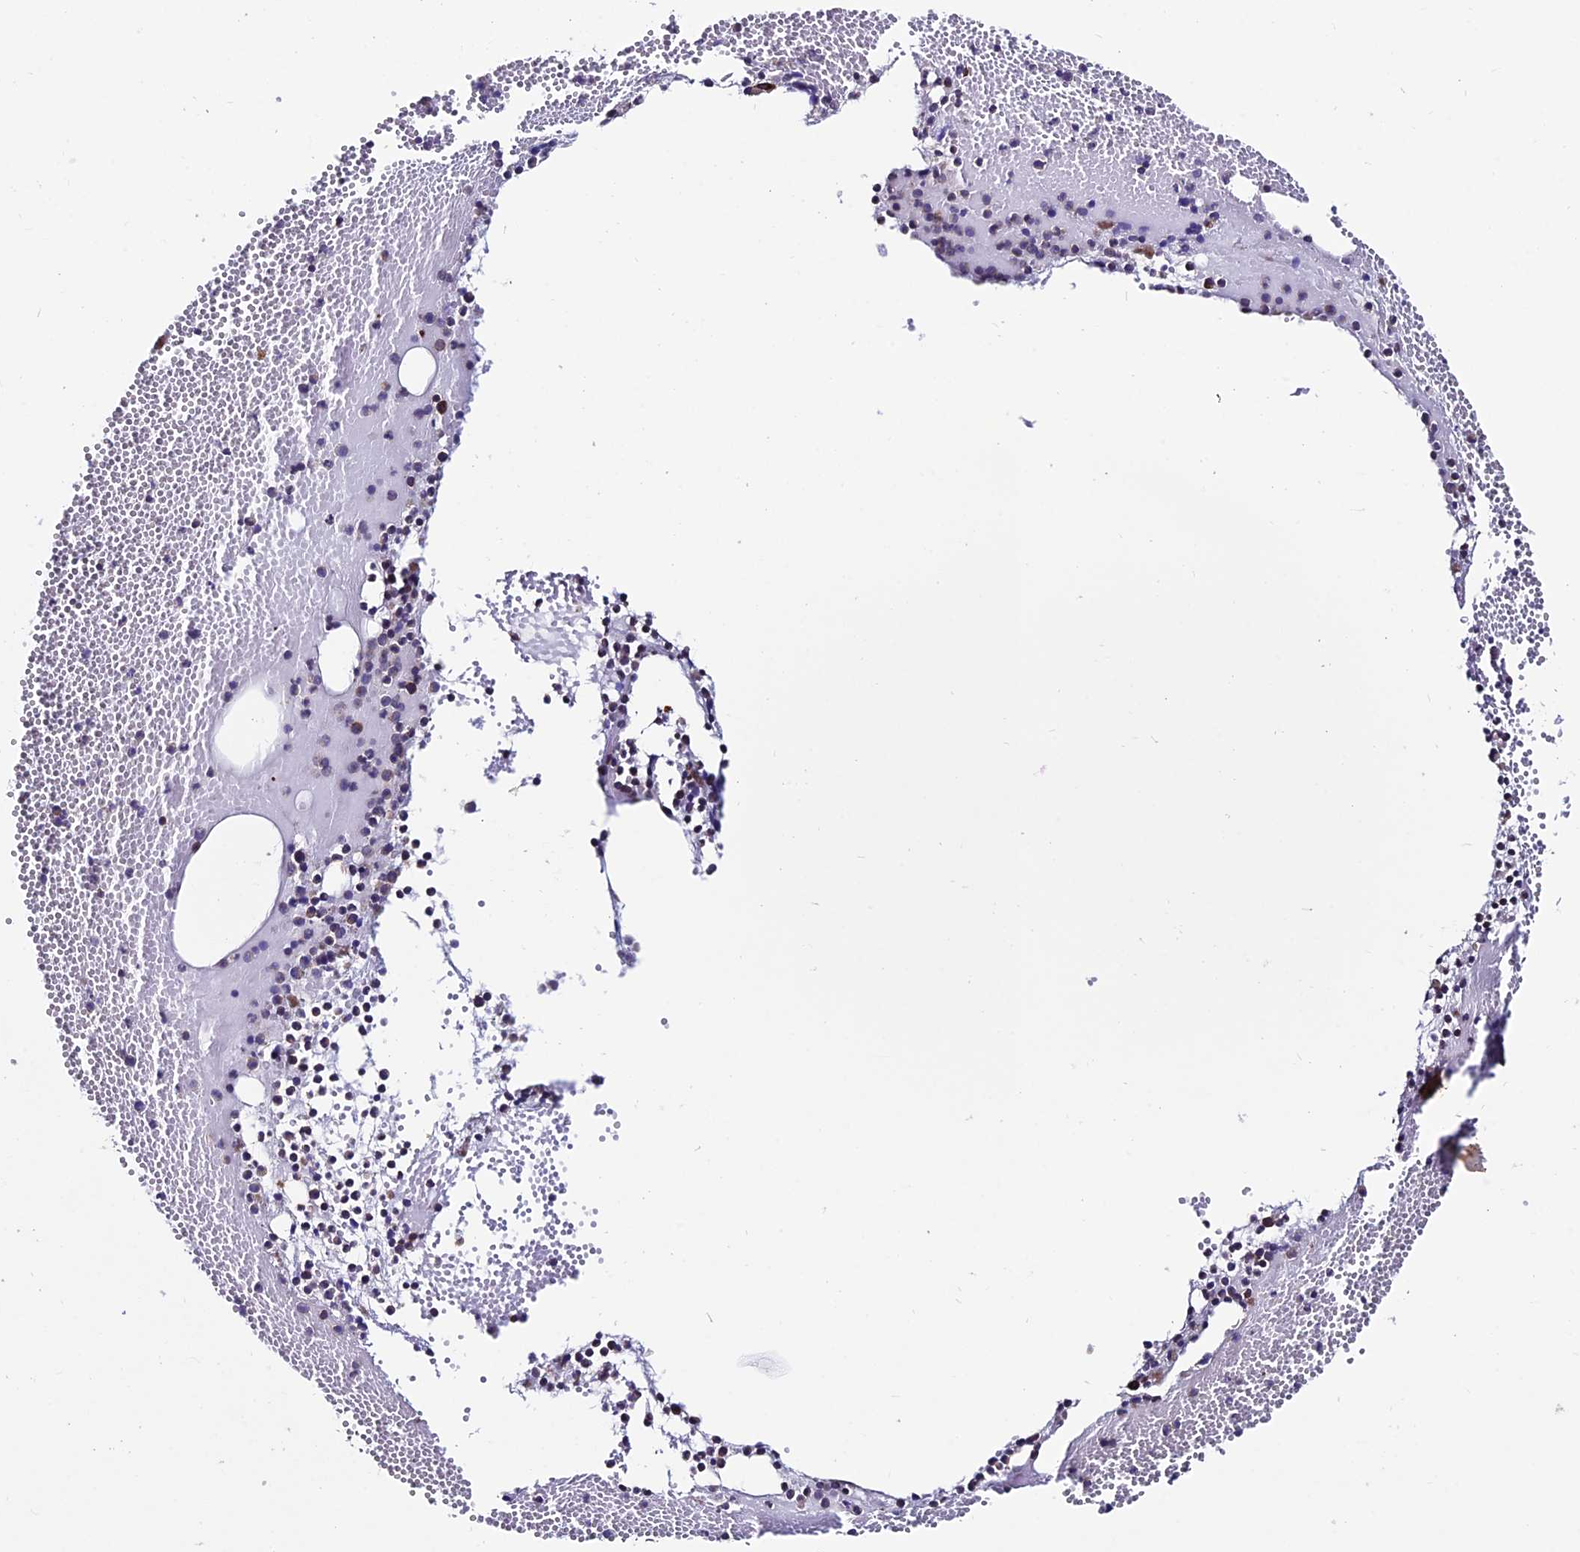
{"staining": {"intensity": "moderate", "quantity": "<25%", "location": "cytoplasmic/membranous"}, "tissue": "bone marrow", "cell_type": "Hematopoietic cells", "image_type": "normal", "snomed": [{"axis": "morphology", "description": "Normal tissue, NOS"}, {"axis": "topography", "description": "Bone marrow"}], "caption": "The photomicrograph exhibits immunohistochemical staining of normal bone marrow. There is moderate cytoplasmic/membranous positivity is appreciated in about <25% of hematopoietic cells. (DAB (3,3'-diaminobenzidine) = brown stain, brightfield microscopy at high magnification).", "gene": "EIF3K", "patient": {"sex": "female", "age": 77}}